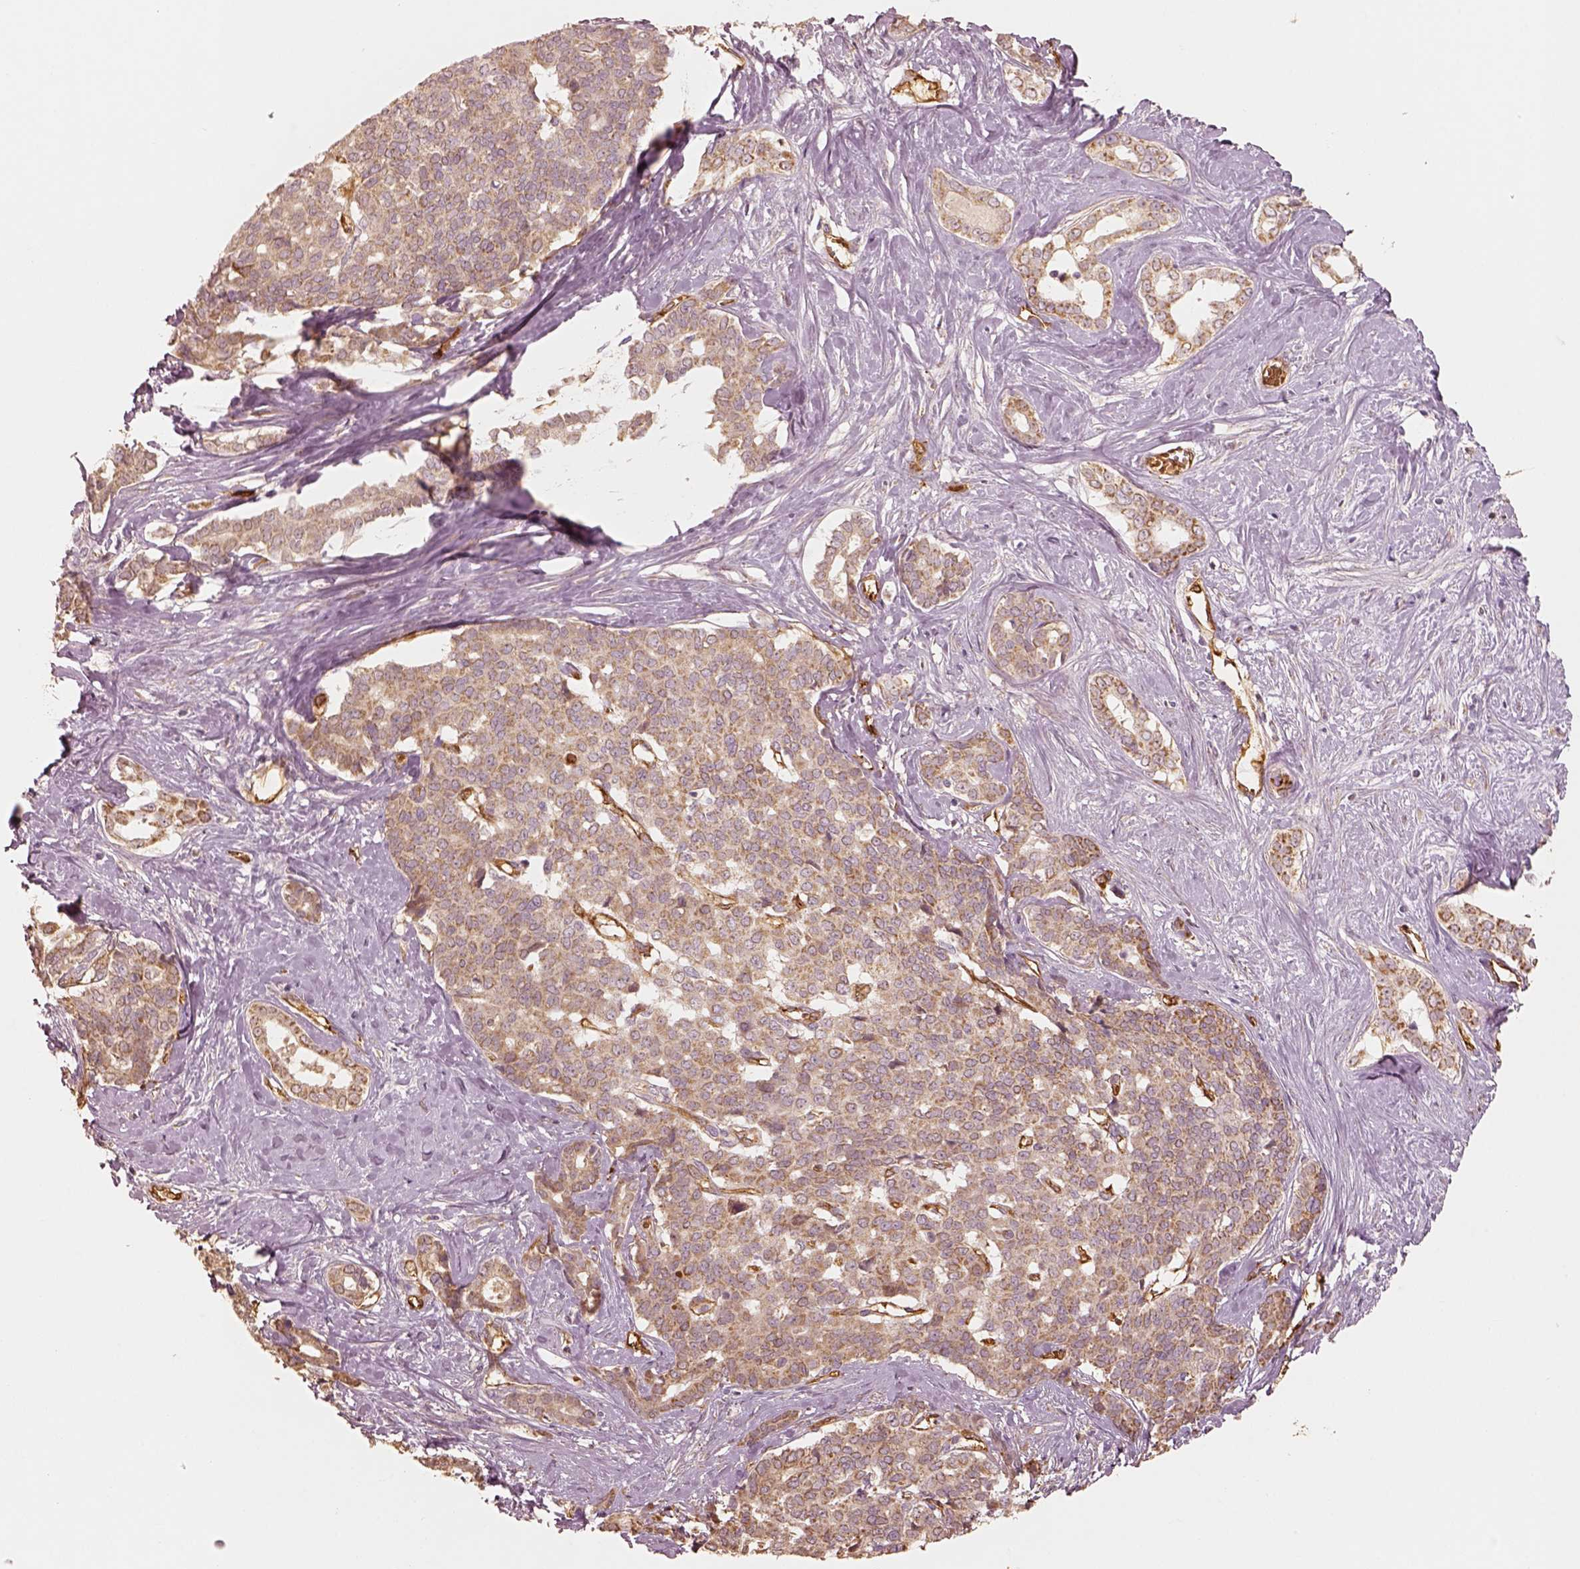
{"staining": {"intensity": "moderate", "quantity": ">75%", "location": "cytoplasmic/membranous"}, "tissue": "liver cancer", "cell_type": "Tumor cells", "image_type": "cancer", "snomed": [{"axis": "morphology", "description": "Cholangiocarcinoma"}, {"axis": "topography", "description": "Liver"}], "caption": "IHC image of neoplastic tissue: human cholangiocarcinoma (liver) stained using immunohistochemistry (IHC) reveals medium levels of moderate protein expression localized specifically in the cytoplasmic/membranous of tumor cells, appearing as a cytoplasmic/membranous brown color.", "gene": "FSCN1", "patient": {"sex": "female", "age": 47}}